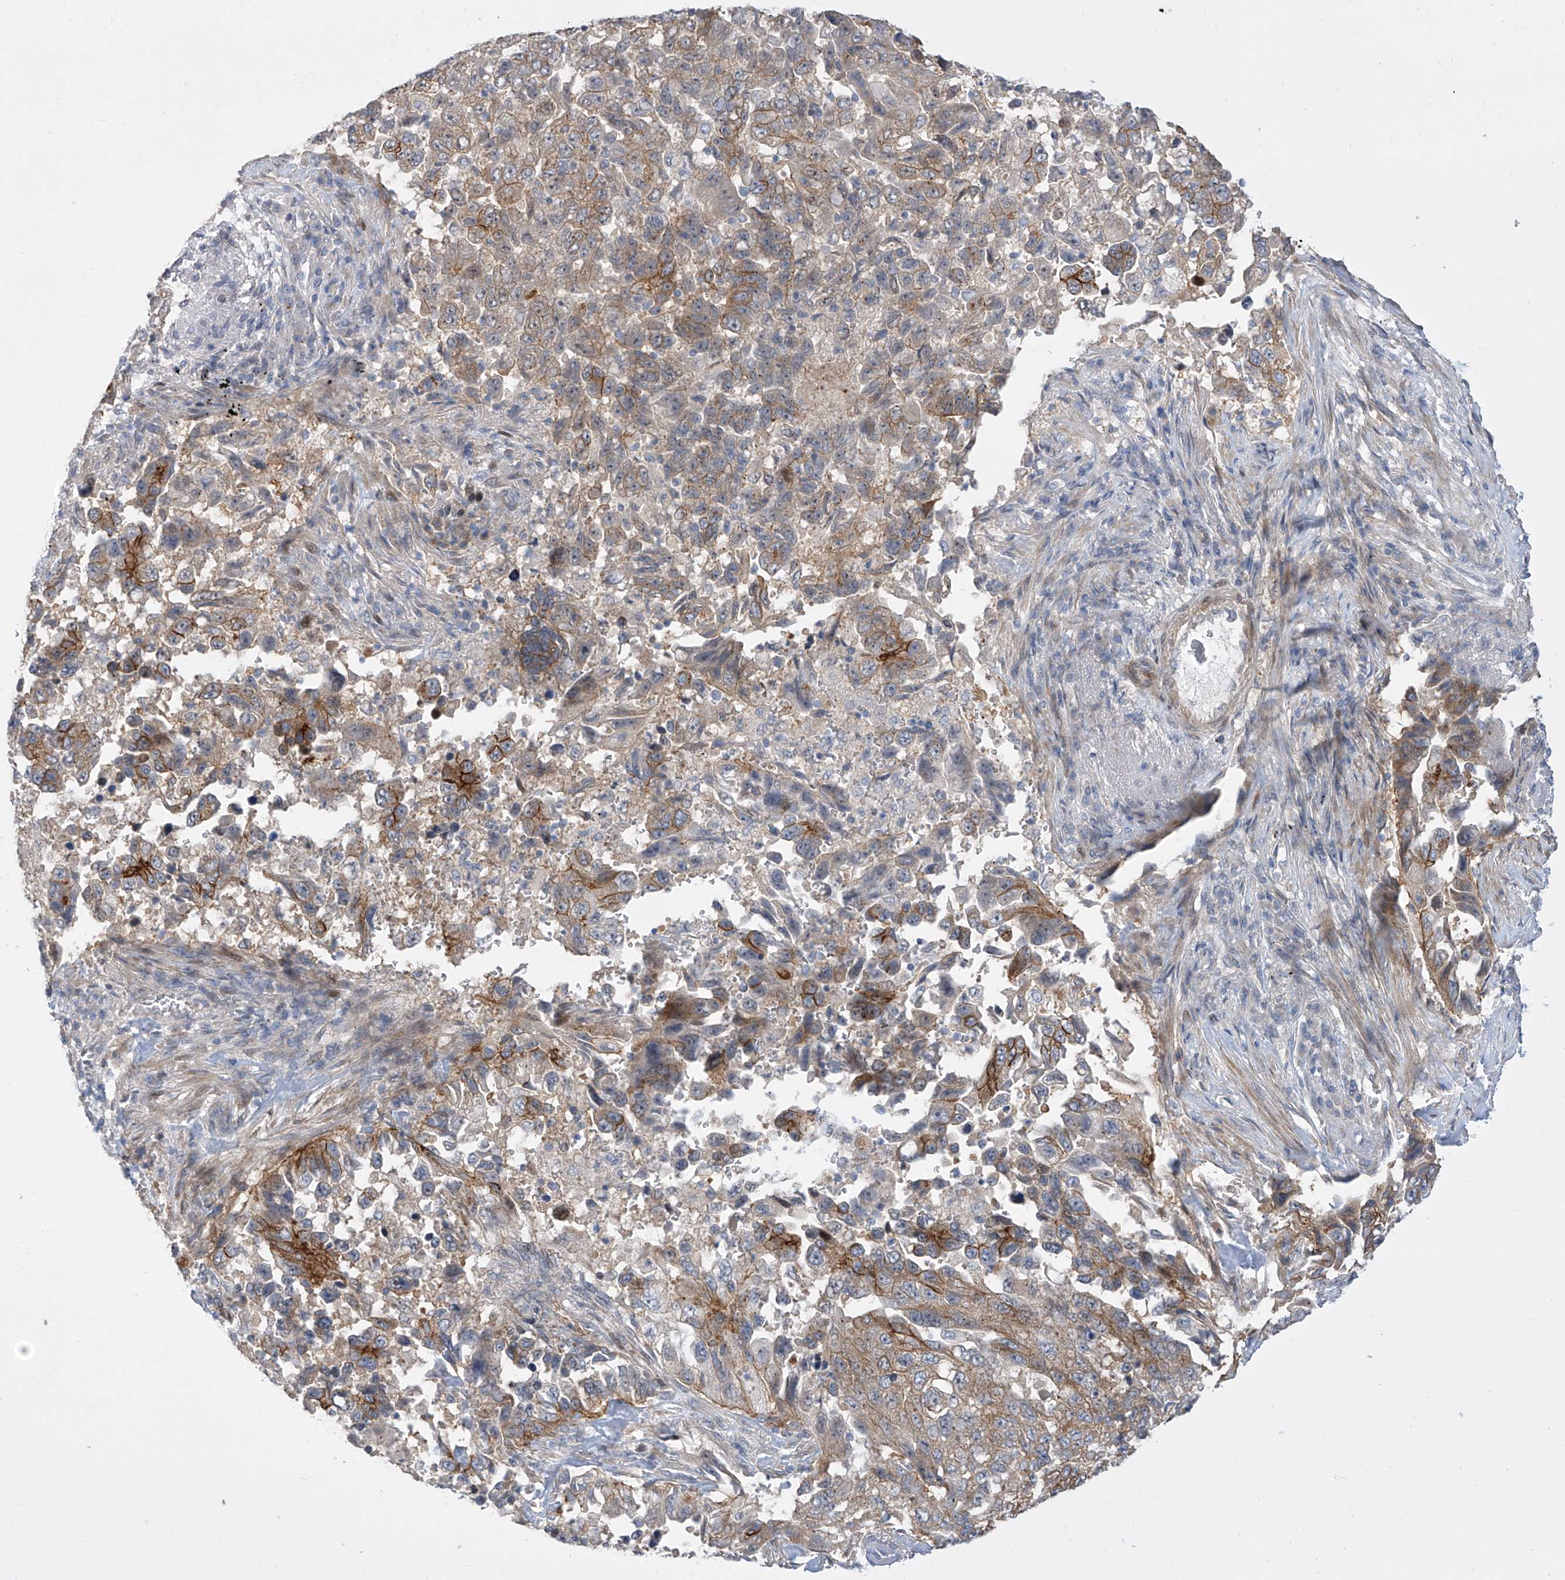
{"staining": {"intensity": "moderate", "quantity": "25%-75%", "location": "cytoplasmic/membranous"}, "tissue": "lung cancer", "cell_type": "Tumor cells", "image_type": "cancer", "snomed": [{"axis": "morphology", "description": "Adenocarcinoma, NOS"}, {"axis": "topography", "description": "Lung"}], "caption": "Lung adenocarcinoma stained with DAB (3,3'-diaminobenzidine) immunohistochemistry (IHC) shows medium levels of moderate cytoplasmic/membranous expression in approximately 25%-75% of tumor cells.", "gene": "LRRC1", "patient": {"sex": "female", "age": 51}}